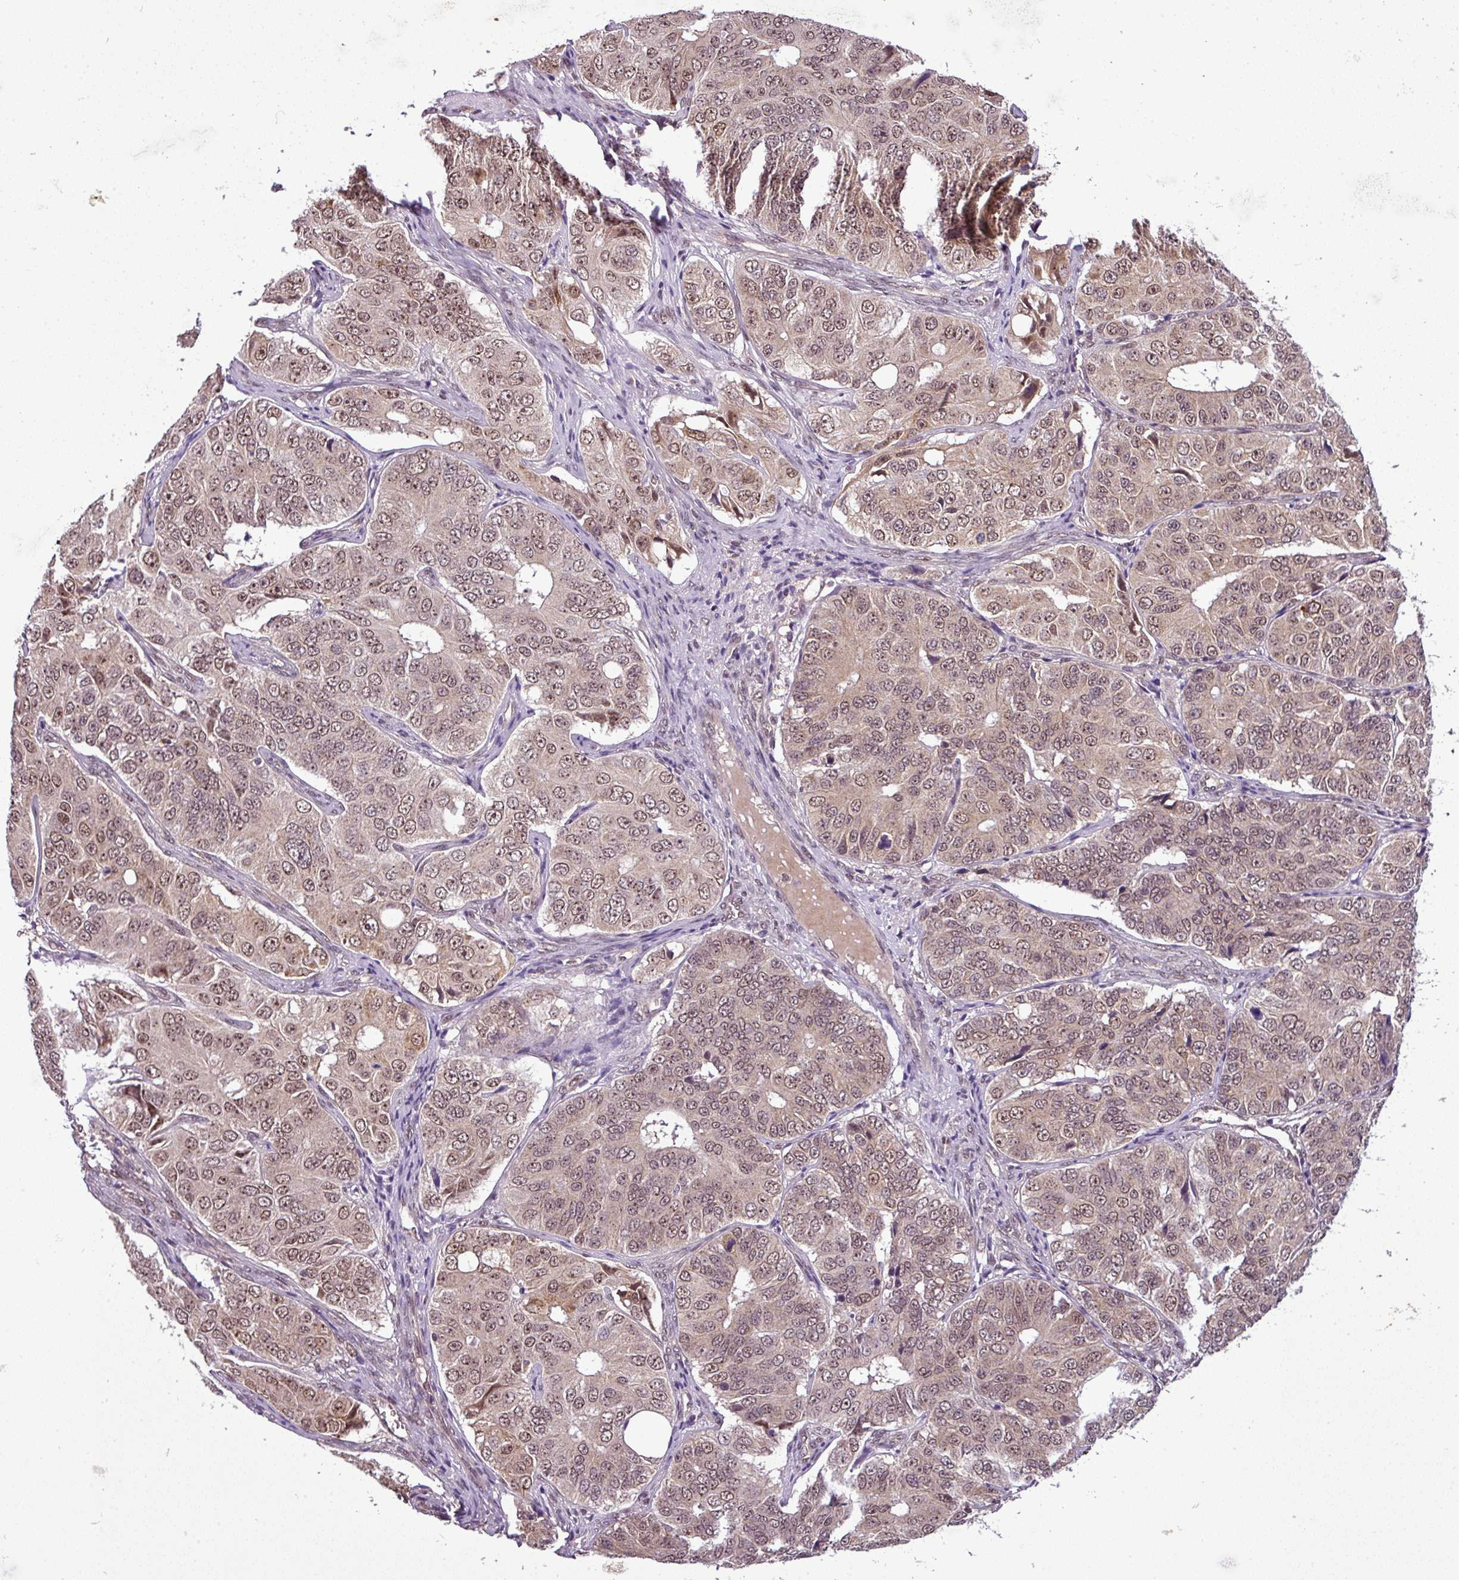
{"staining": {"intensity": "moderate", "quantity": ">75%", "location": "nuclear"}, "tissue": "ovarian cancer", "cell_type": "Tumor cells", "image_type": "cancer", "snomed": [{"axis": "morphology", "description": "Carcinoma, endometroid"}, {"axis": "topography", "description": "Ovary"}], "caption": "A medium amount of moderate nuclear expression is seen in approximately >75% of tumor cells in ovarian endometroid carcinoma tissue.", "gene": "MFHAS1", "patient": {"sex": "female", "age": 51}}